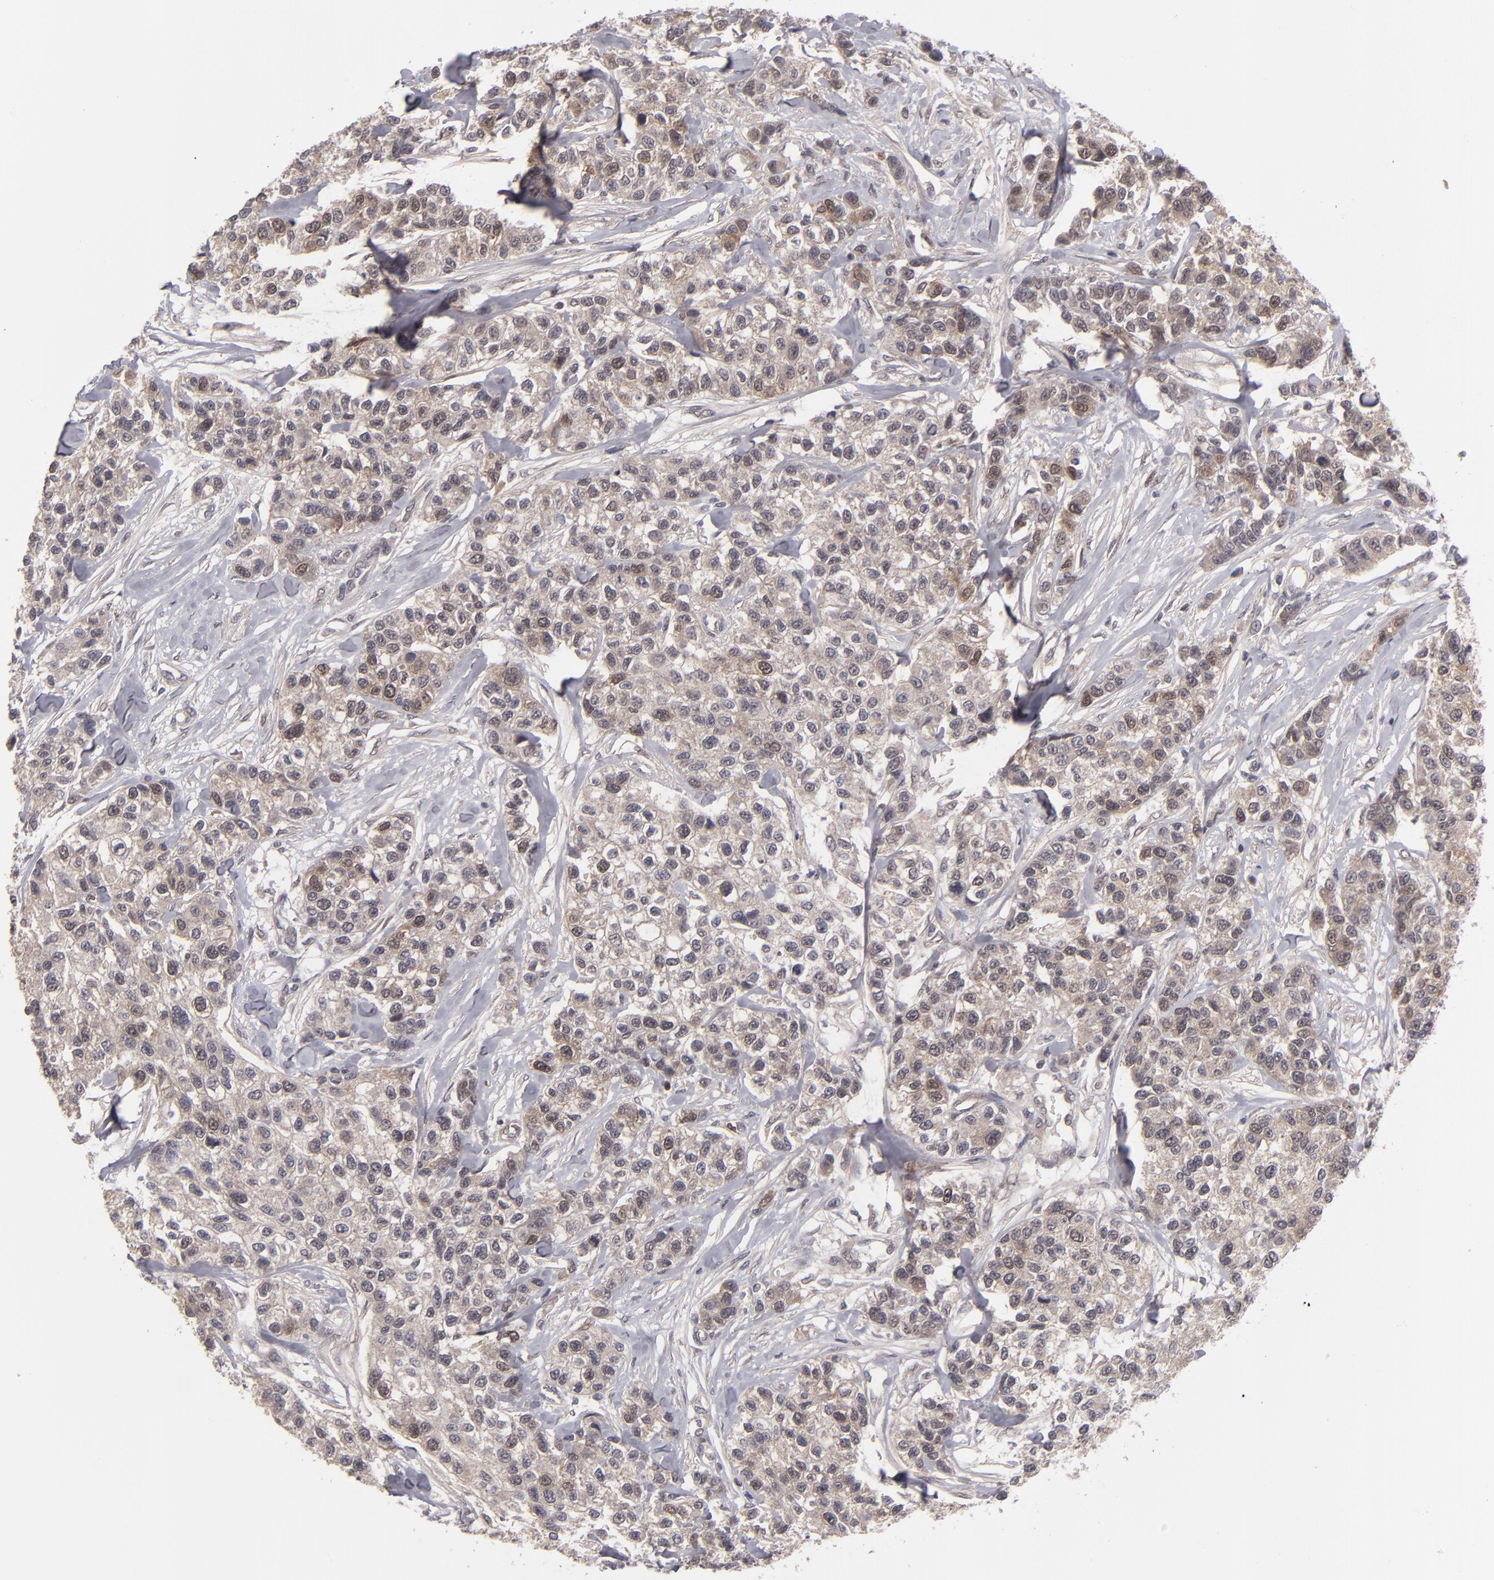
{"staining": {"intensity": "weak", "quantity": ">75%", "location": "cytoplasmic/membranous,nuclear"}, "tissue": "breast cancer", "cell_type": "Tumor cells", "image_type": "cancer", "snomed": [{"axis": "morphology", "description": "Duct carcinoma"}, {"axis": "topography", "description": "Breast"}], "caption": "A low amount of weak cytoplasmic/membranous and nuclear positivity is seen in about >75% of tumor cells in breast cancer (intraductal carcinoma) tissue.", "gene": "TYMS", "patient": {"sex": "female", "age": 51}}